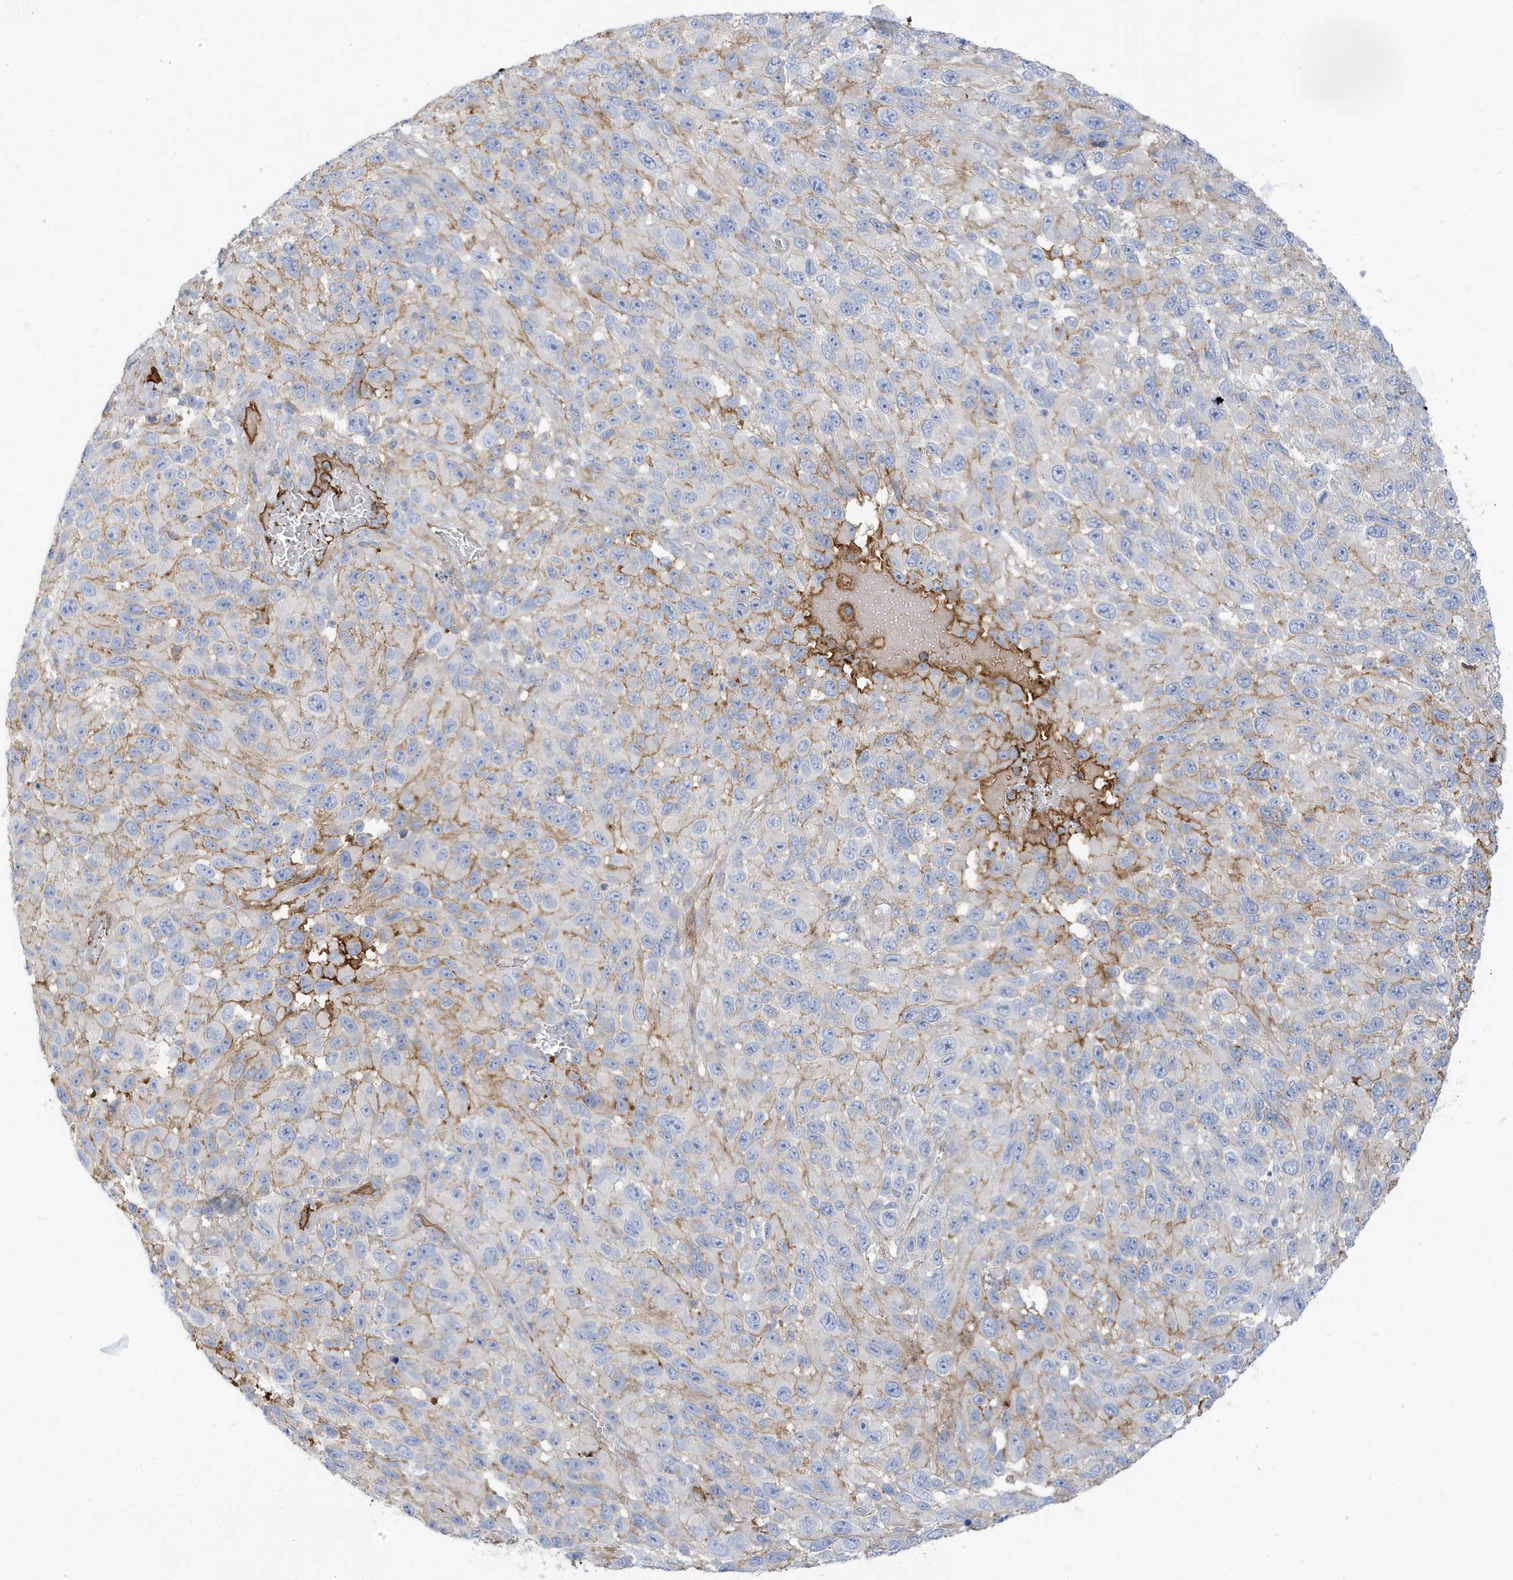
{"staining": {"intensity": "negative", "quantity": "none", "location": "none"}, "tissue": "melanoma", "cell_type": "Tumor cells", "image_type": "cancer", "snomed": [{"axis": "morphology", "description": "Malignant melanoma, NOS"}, {"axis": "topography", "description": "Skin"}], "caption": "Immunohistochemical staining of melanoma shows no significant staining in tumor cells.", "gene": "ATP13A5", "patient": {"sex": "female", "age": 96}}